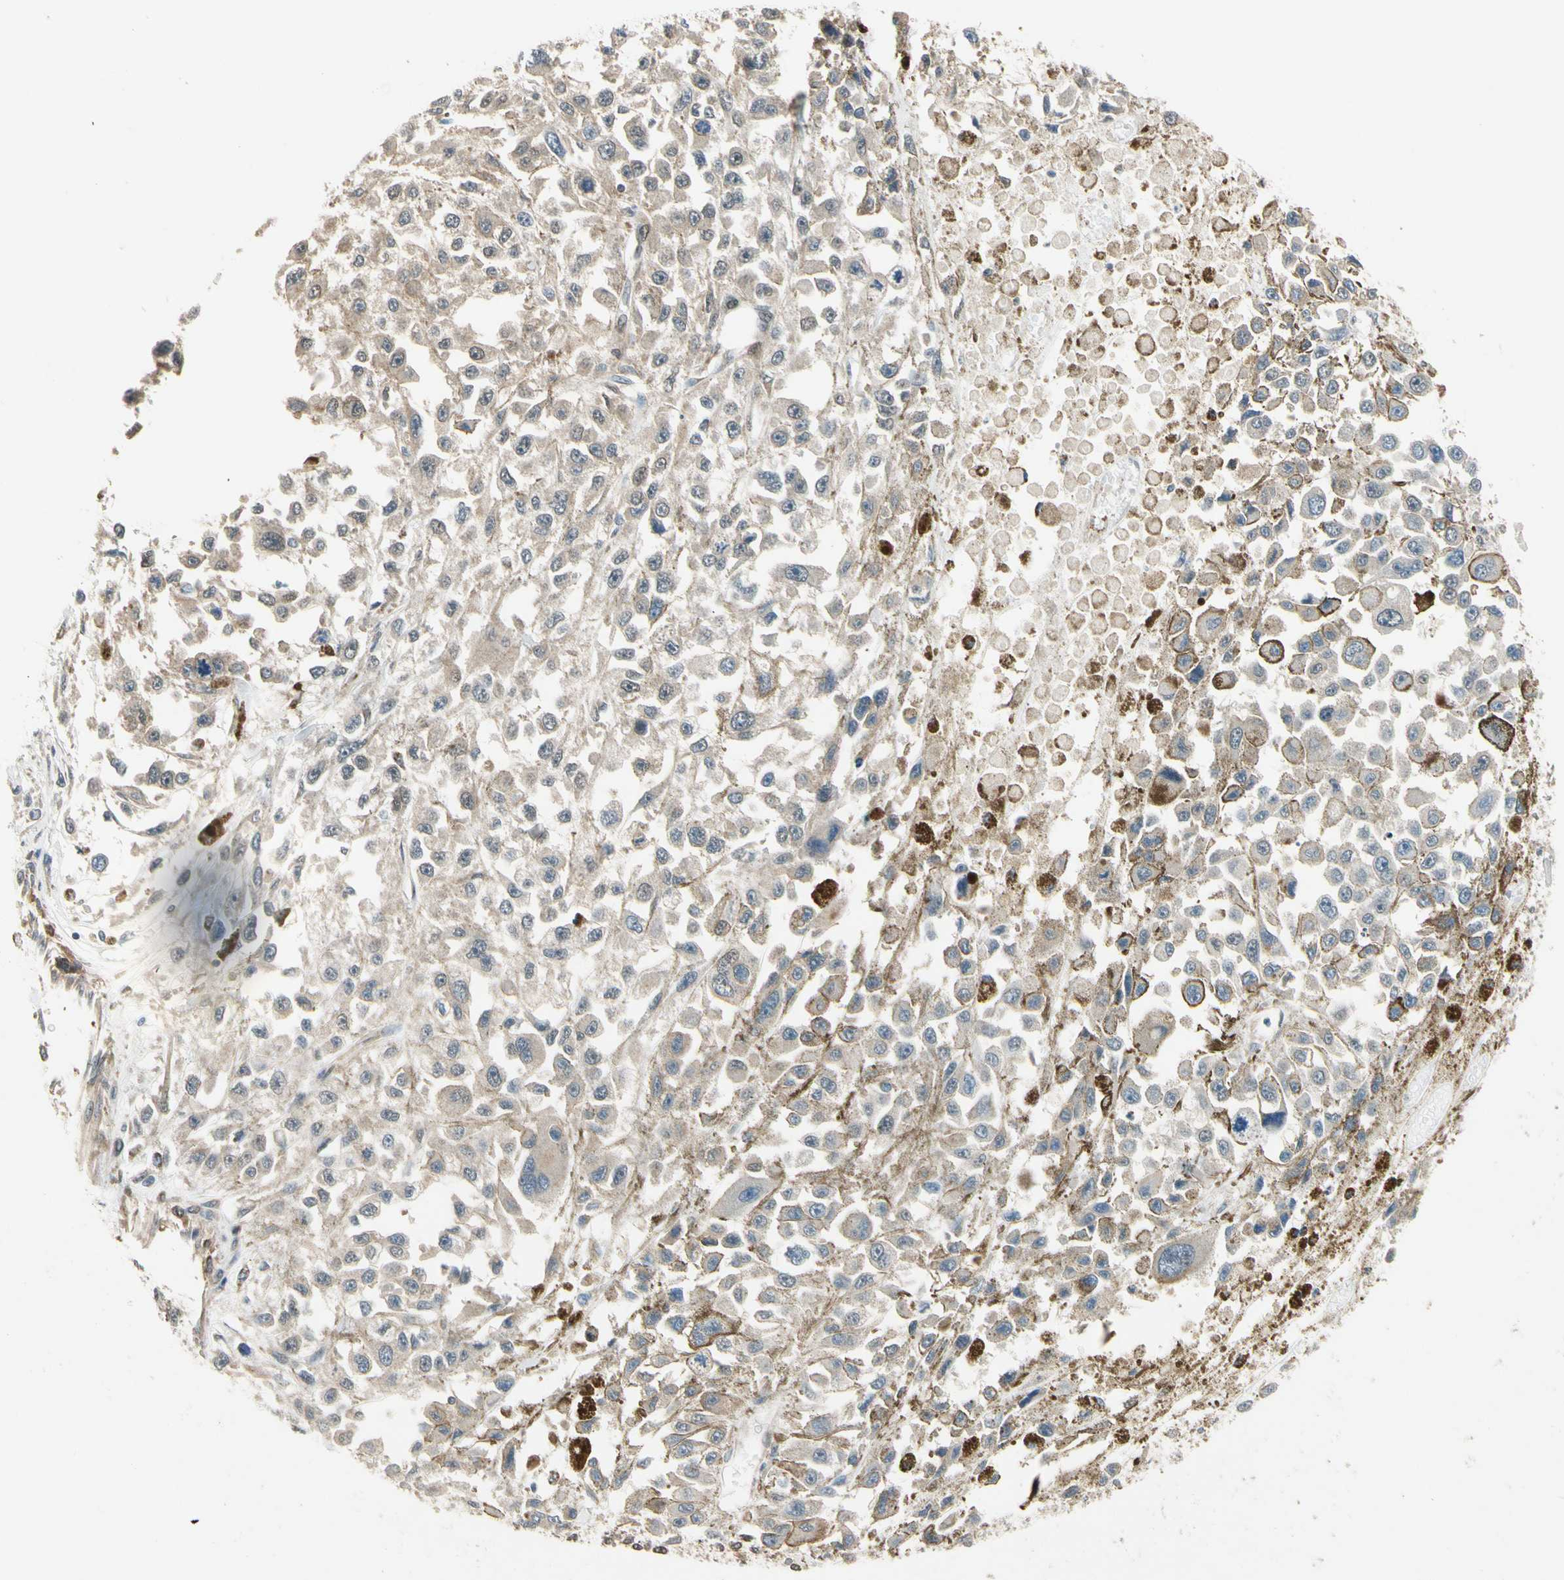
{"staining": {"intensity": "weak", "quantity": ">75%", "location": "cytoplasmic/membranous"}, "tissue": "melanoma", "cell_type": "Tumor cells", "image_type": "cancer", "snomed": [{"axis": "morphology", "description": "Malignant melanoma, Metastatic site"}, {"axis": "topography", "description": "Lymph node"}], "caption": "Approximately >75% of tumor cells in human malignant melanoma (metastatic site) display weak cytoplasmic/membranous protein expression as visualized by brown immunohistochemical staining.", "gene": "RASGRF1", "patient": {"sex": "male", "age": 59}}